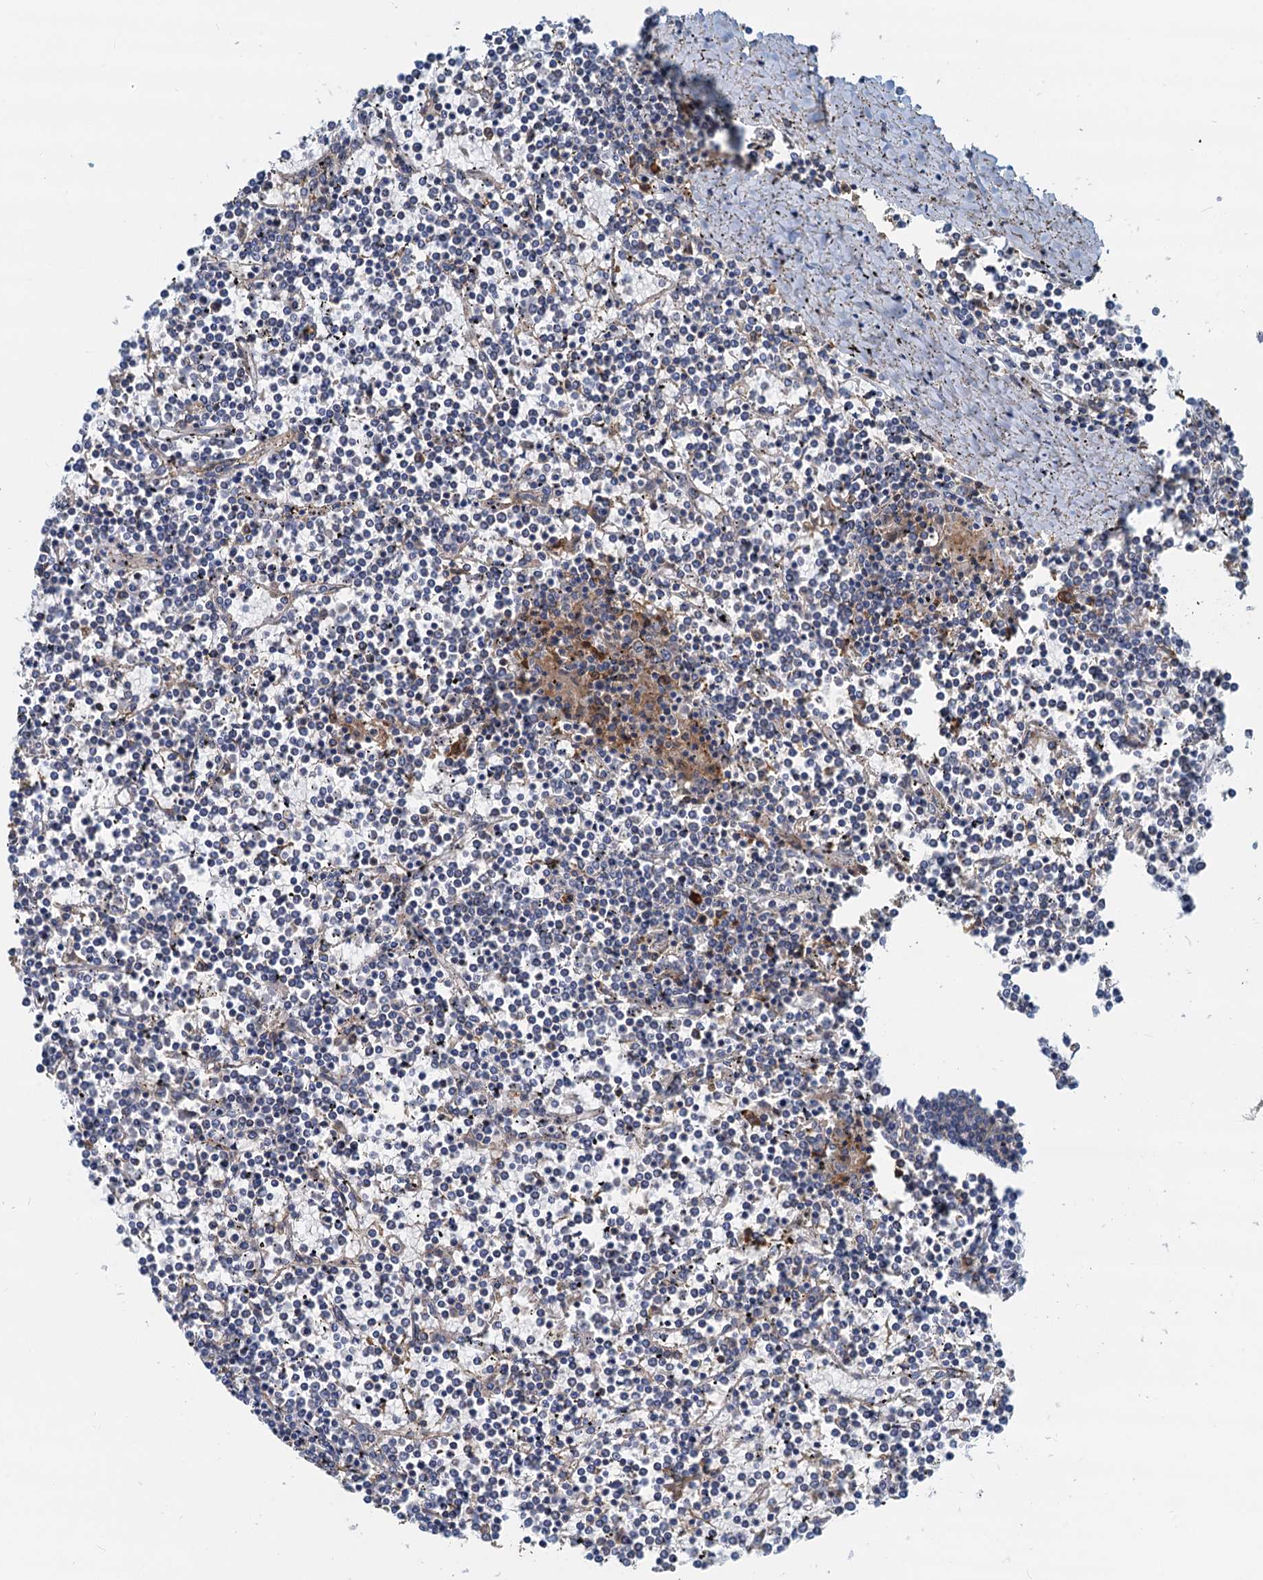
{"staining": {"intensity": "negative", "quantity": "none", "location": "none"}, "tissue": "lymphoma", "cell_type": "Tumor cells", "image_type": "cancer", "snomed": [{"axis": "morphology", "description": "Malignant lymphoma, non-Hodgkin's type, Low grade"}, {"axis": "topography", "description": "Spleen"}], "caption": "Protein analysis of lymphoma shows no significant positivity in tumor cells.", "gene": "LNX2", "patient": {"sex": "female", "age": 19}}